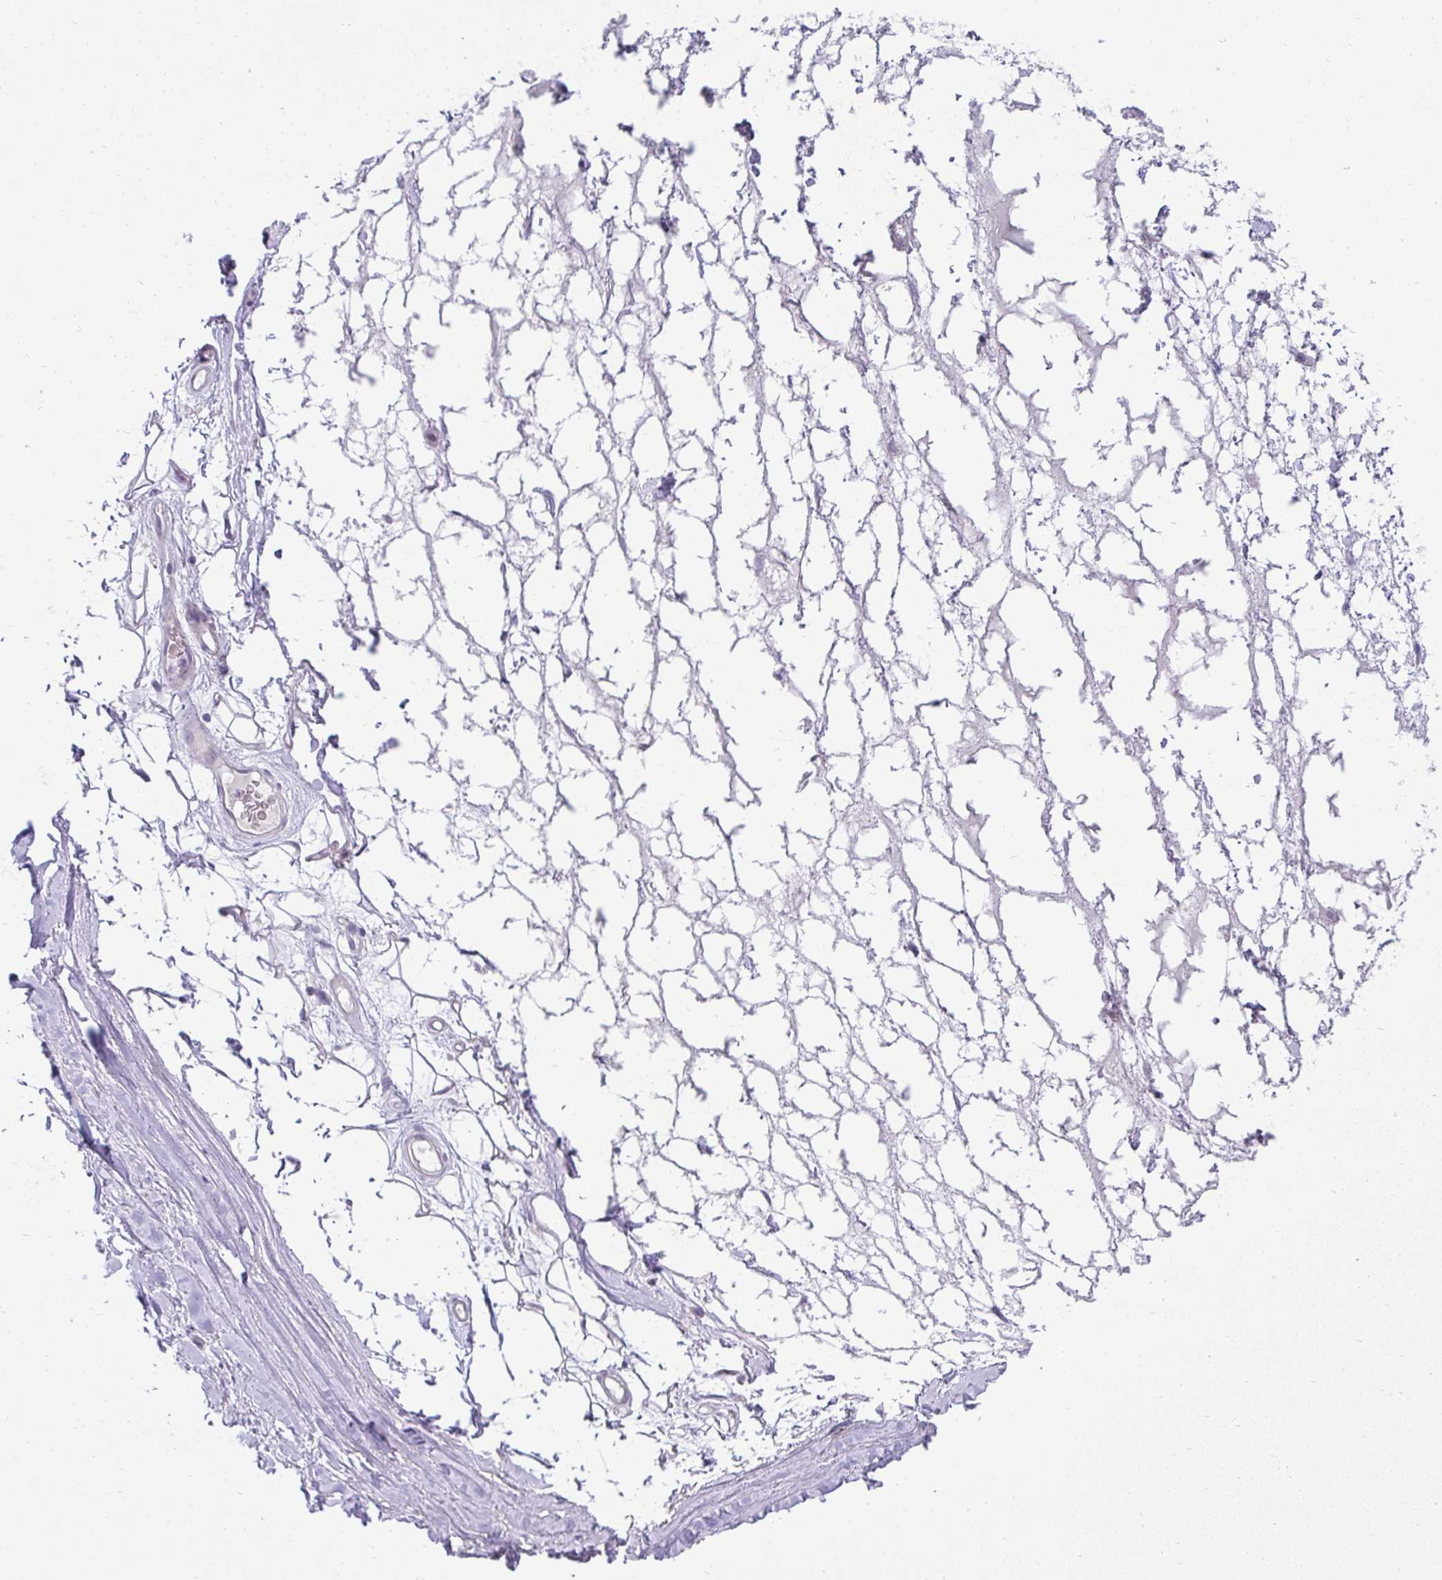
{"staining": {"intensity": "negative", "quantity": "none", "location": "none"}, "tissue": "adipose tissue", "cell_type": "Adipocytes", "image_type": "normal", "snomed": [{"axis": "morphology", "description": "Normal tissue, NOS"}, {"axis": "topography", "description": "Lymph node"}, {"axis": "topography", "description": "Cartilage tissue"}, {"axis": "topography", "description": "Nasopharynx"}], "caption": "Immunohistochemistry (IHC) image of benign adipose tissue stained for a protein (brown), which demonstrates no positivity in adipocytes.", "gene": "AK5", "patient": {"sex": "male", "age": 63}}